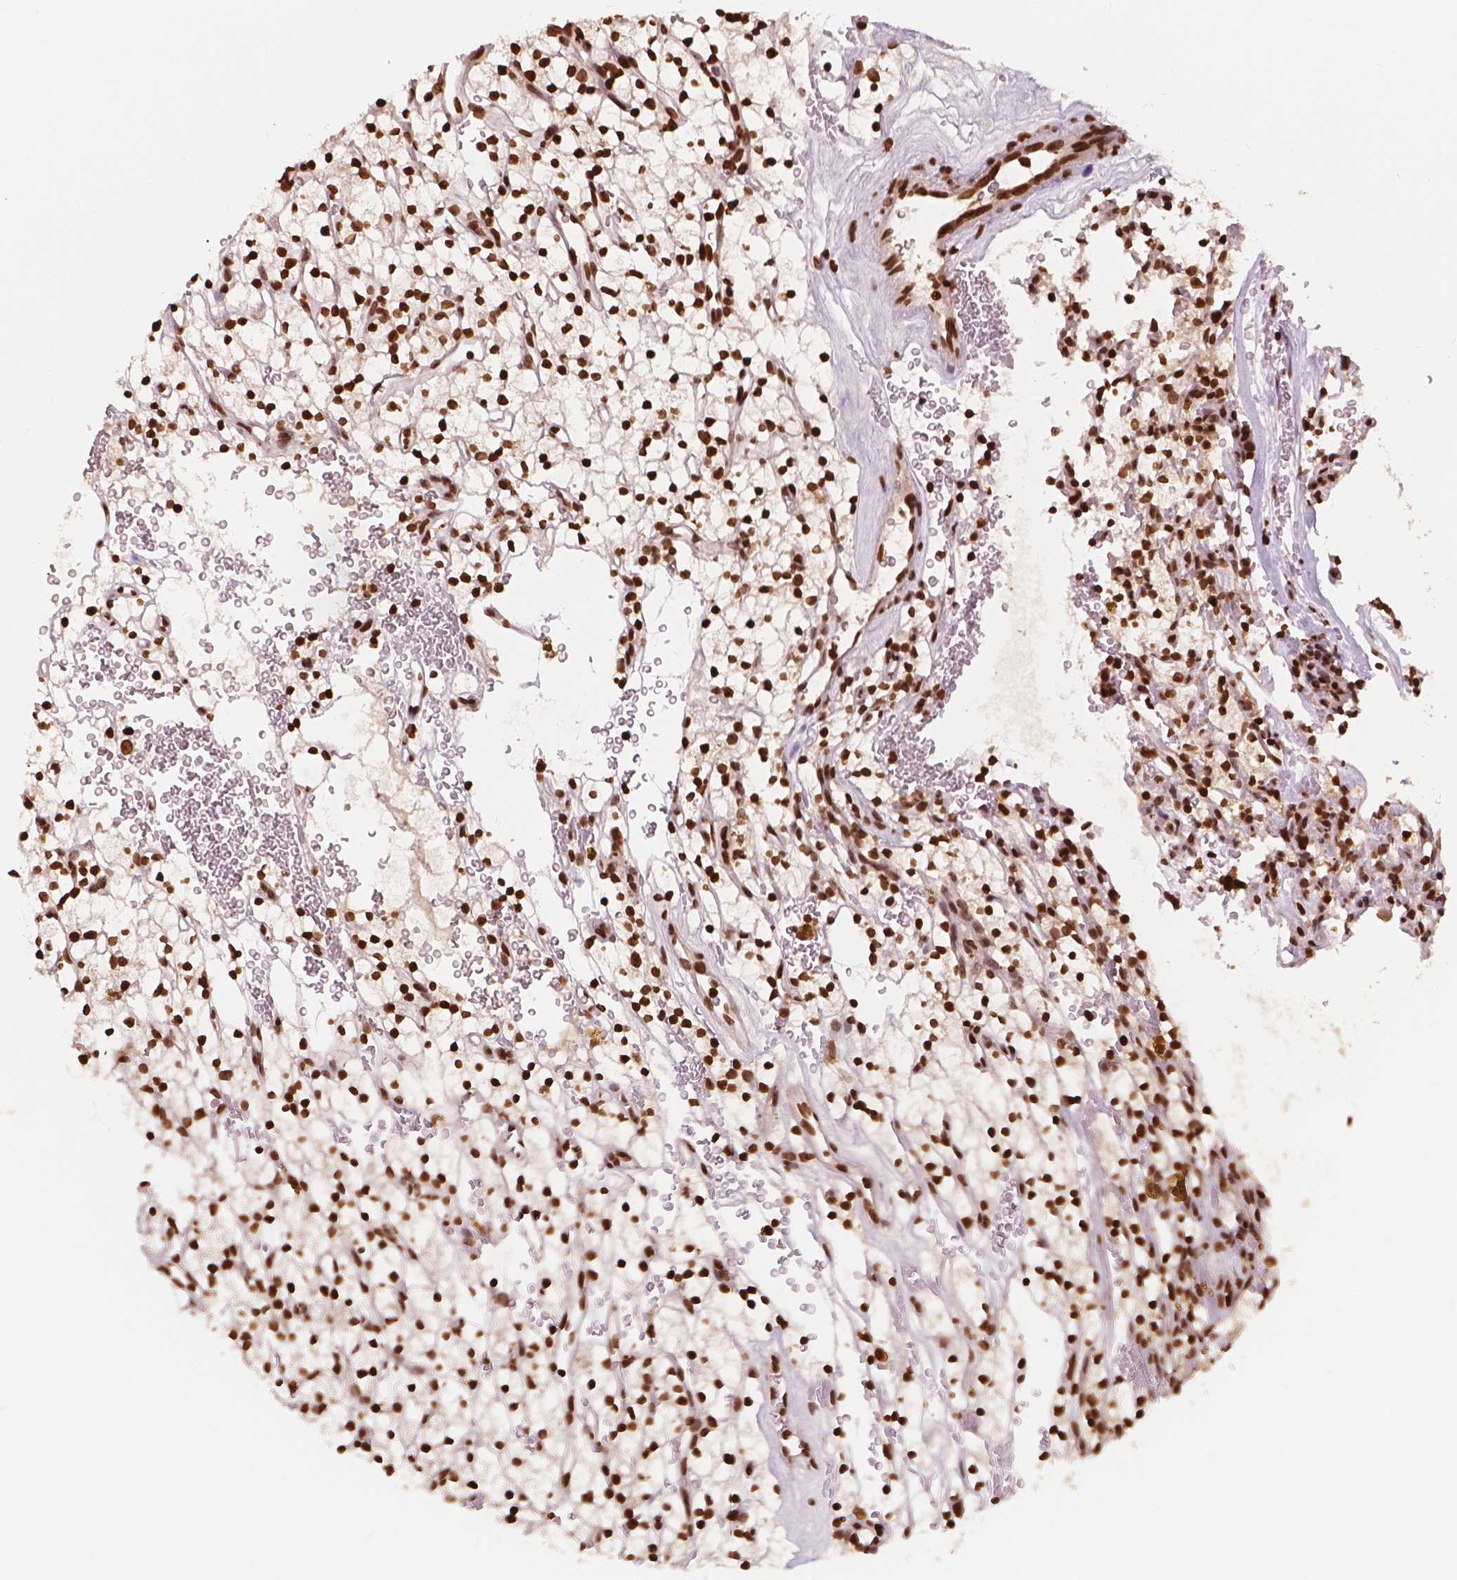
{"staining": {"intensity": "strong", "quantity": ">75%", "location": "nuclear"}, "tissue": "renal cancer", "cell_type": "Tumor cells", "image_type": "cancer", "snomed": [{"axis": "morphology", "description": "Adenocarcinoma, NOS"}, {"axis": "topography", "description": "Kidney"}], "caption": "Immunohistochemical staining of human renal cancer (adenocarcinoma) demonstrates high levels of strong nuclear staining in about >75% of tumor cells.", "gene": "H3C7", "patient": {"sex": "female", "age": 64}}